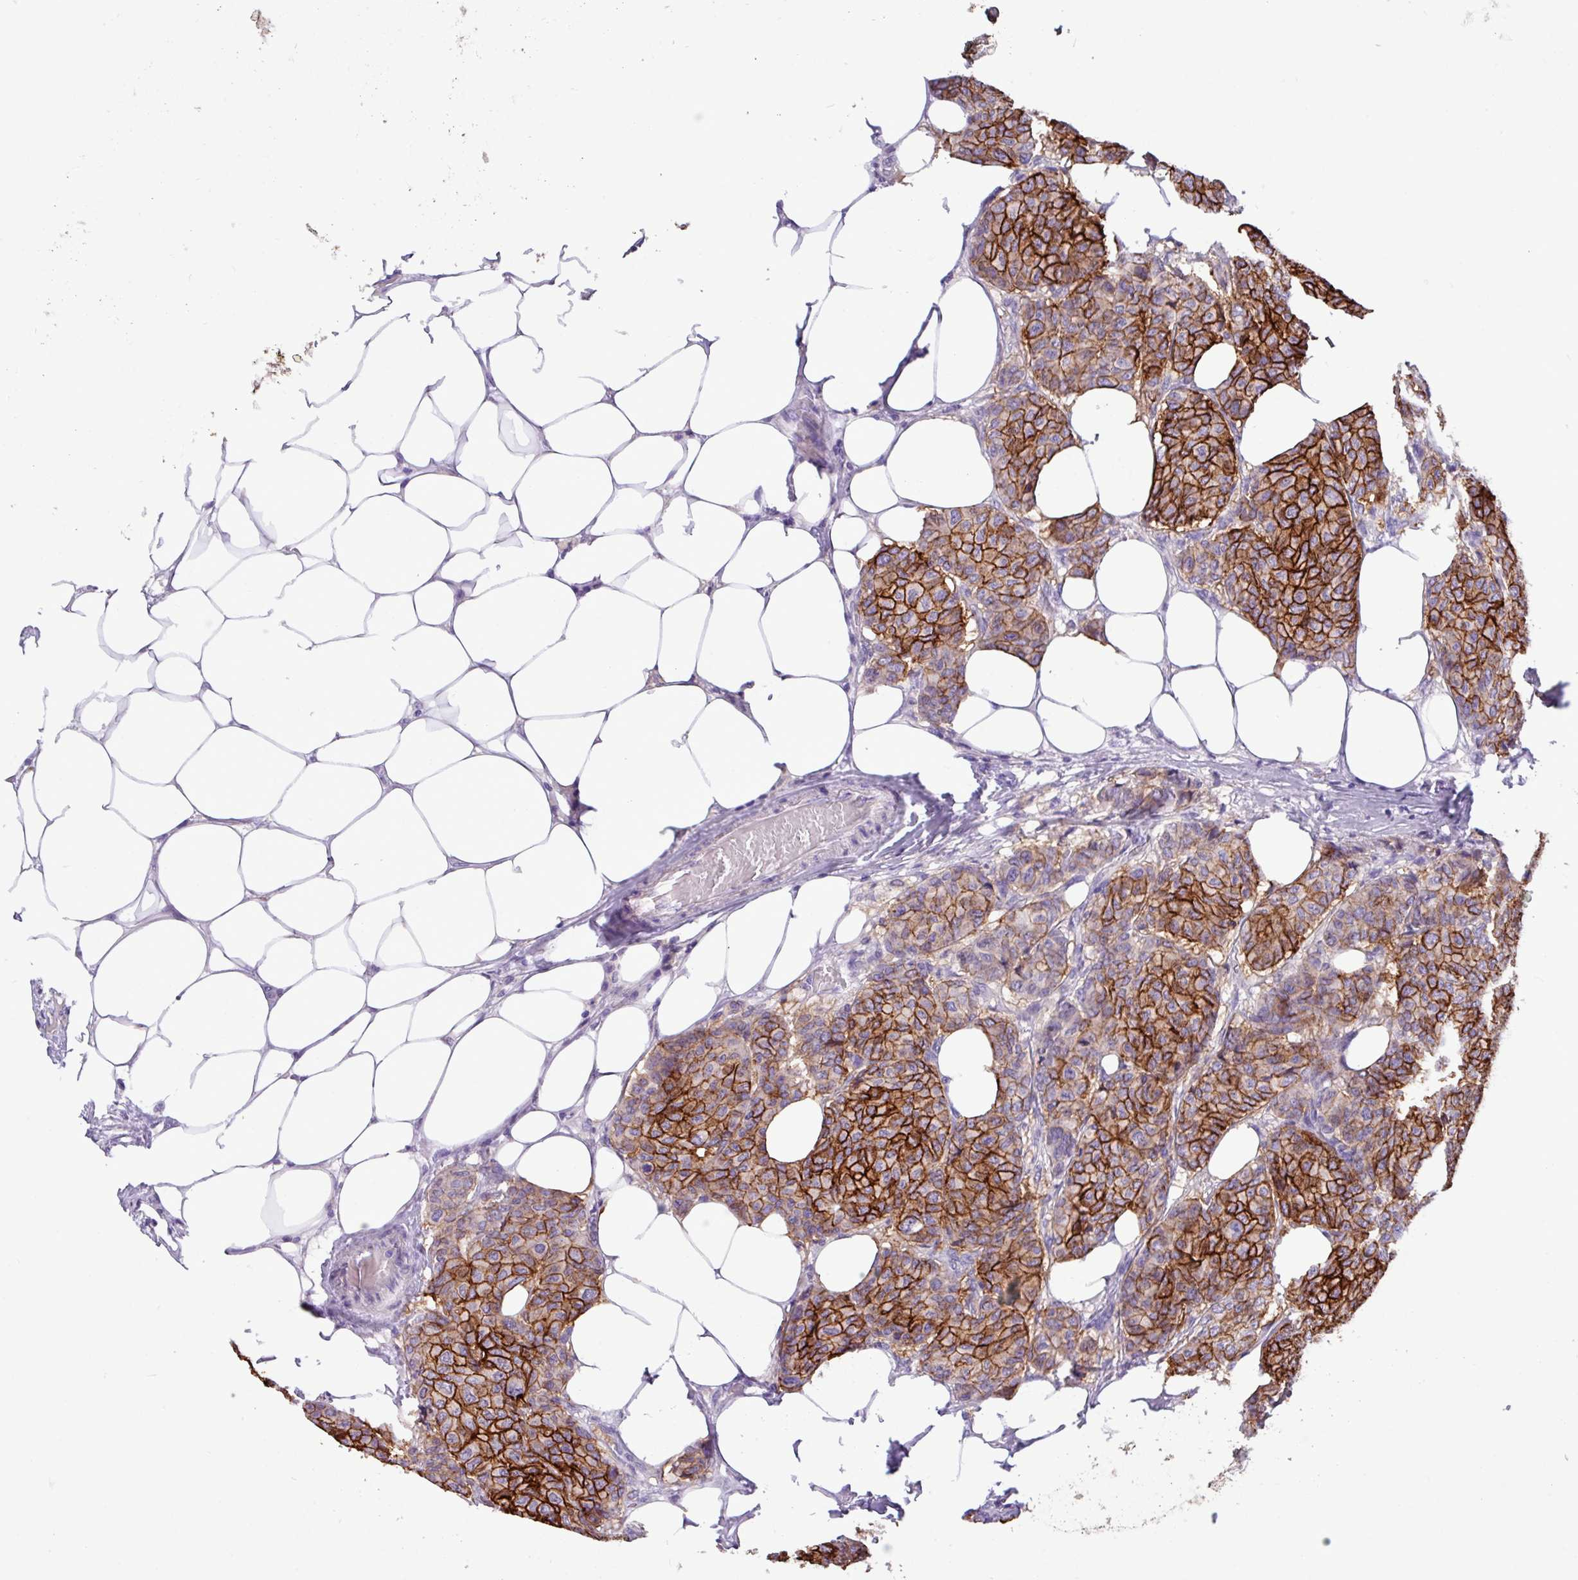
{"staining": {"intensity": "strong", "quantity": ">75%", "location": "cytoplasmic/membranous"}, "tissue": "breast cancer", "cell_type": "Tumor cells", "image_type": "cancer", "snomed": [{"axis": "morphology", "description": "Duct carcinoma"}, {"axis": "topography", "description": "Breast"}], "caption": "The immunohistochemical stain shows strong cytoplasmic/membranous positivity in tumor cells of invasive ductal carcinoma (breast) tissue. (DAB IHC, brown staining for protein, blue staining for nuclei).", "gene": "EPCAM", "patient": {"sex": "female", "age": 75}}